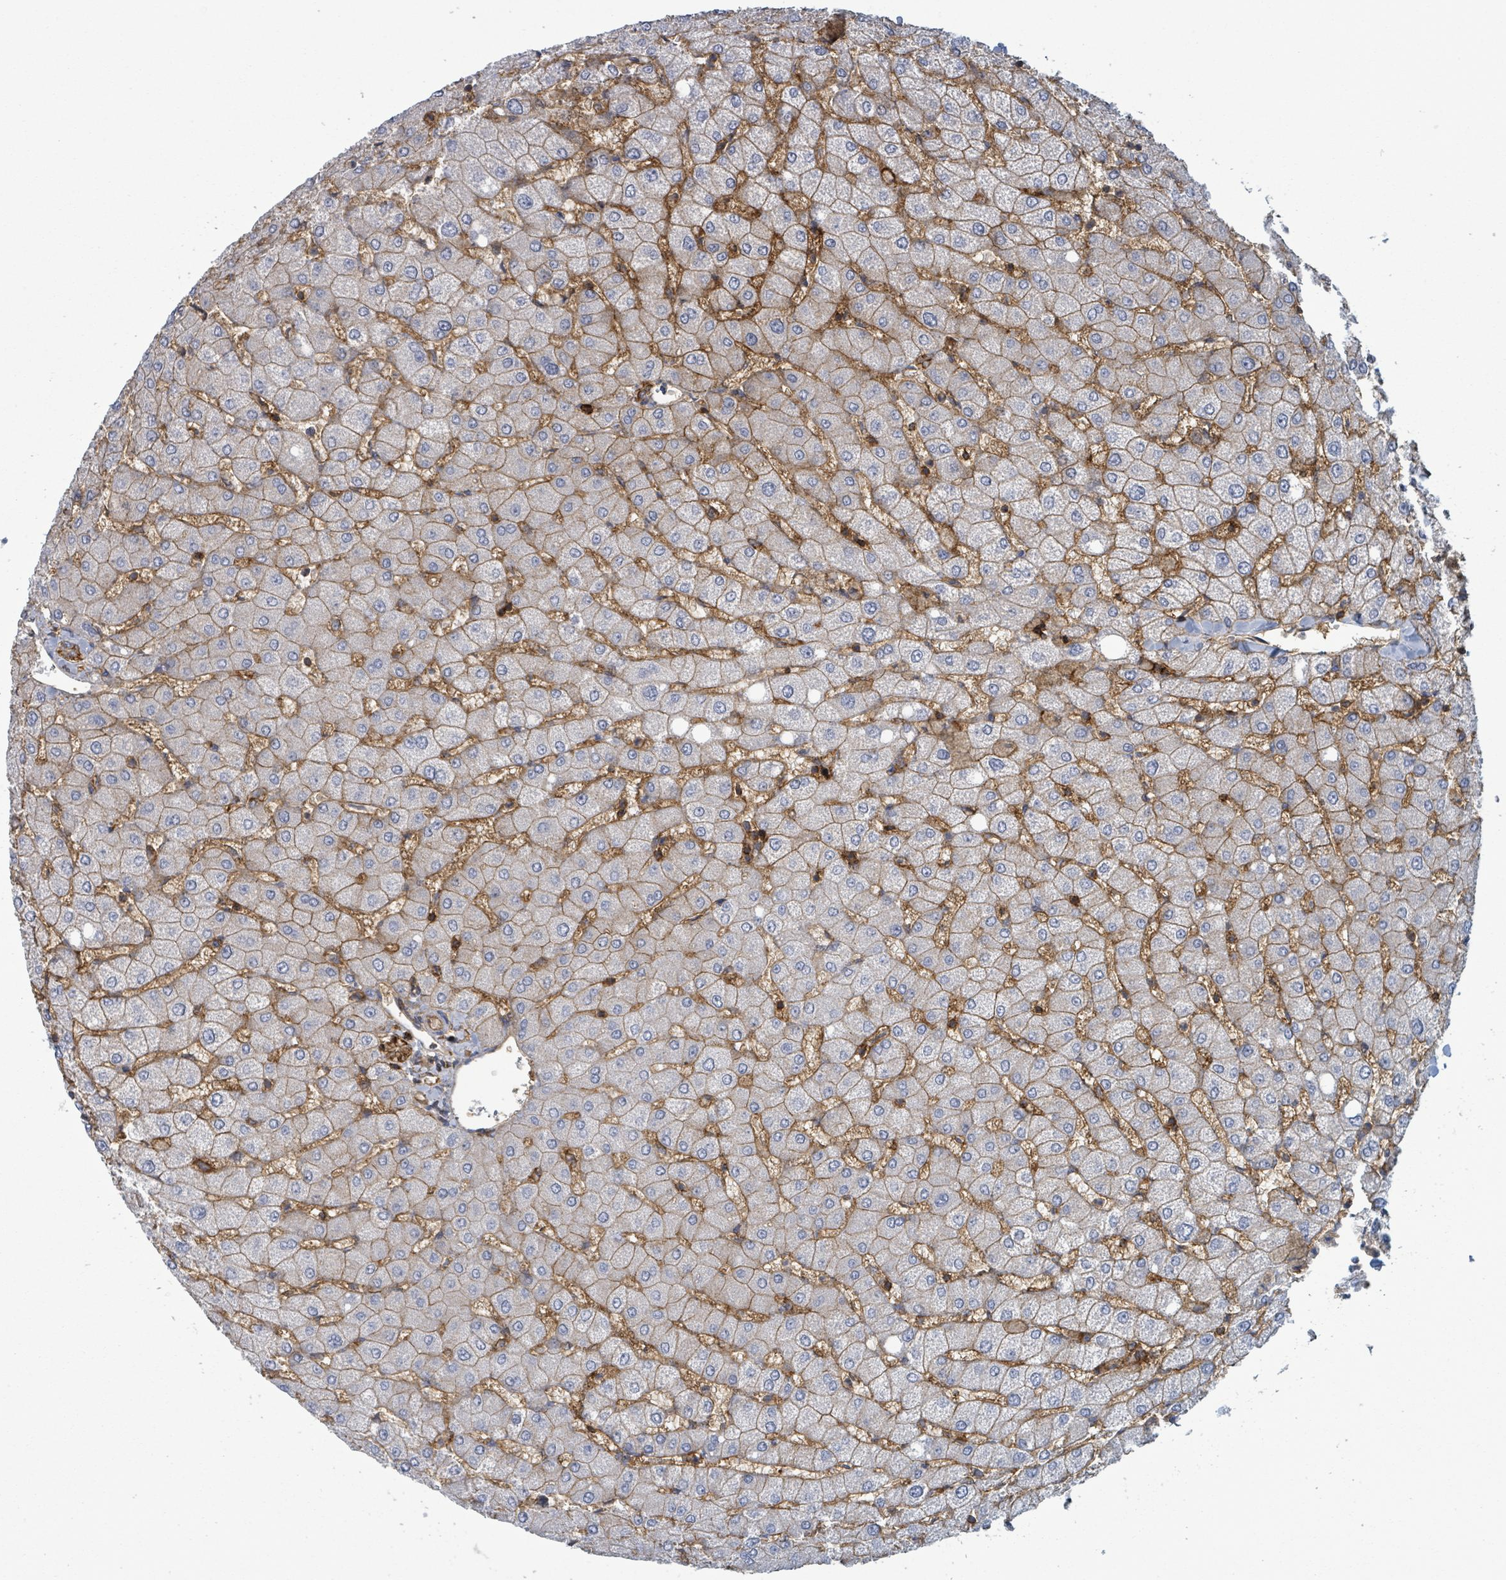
{"staining": {"intensity": "moderate", "quantity": "25%-75%", "location": "cytoplasmic/membranous"}, "tissue": "liver", "cell_type": "Cholangiocytes", "image_type": "normal", "snomed": [{"axis": "morphology", "description": "Normal tissue, NOS"}, {"axis": "topography", "description": "Liver"}], "caption": "An immunohistochemistry (IHC) micrograph of benign tissue is shown. Protein staining in brown shows moderate cytoplasmic/membranous positivity in liver within cholangiocytes.", "gene": "TNFRSF14", "patient": {"sex": "female", "age": 54}}